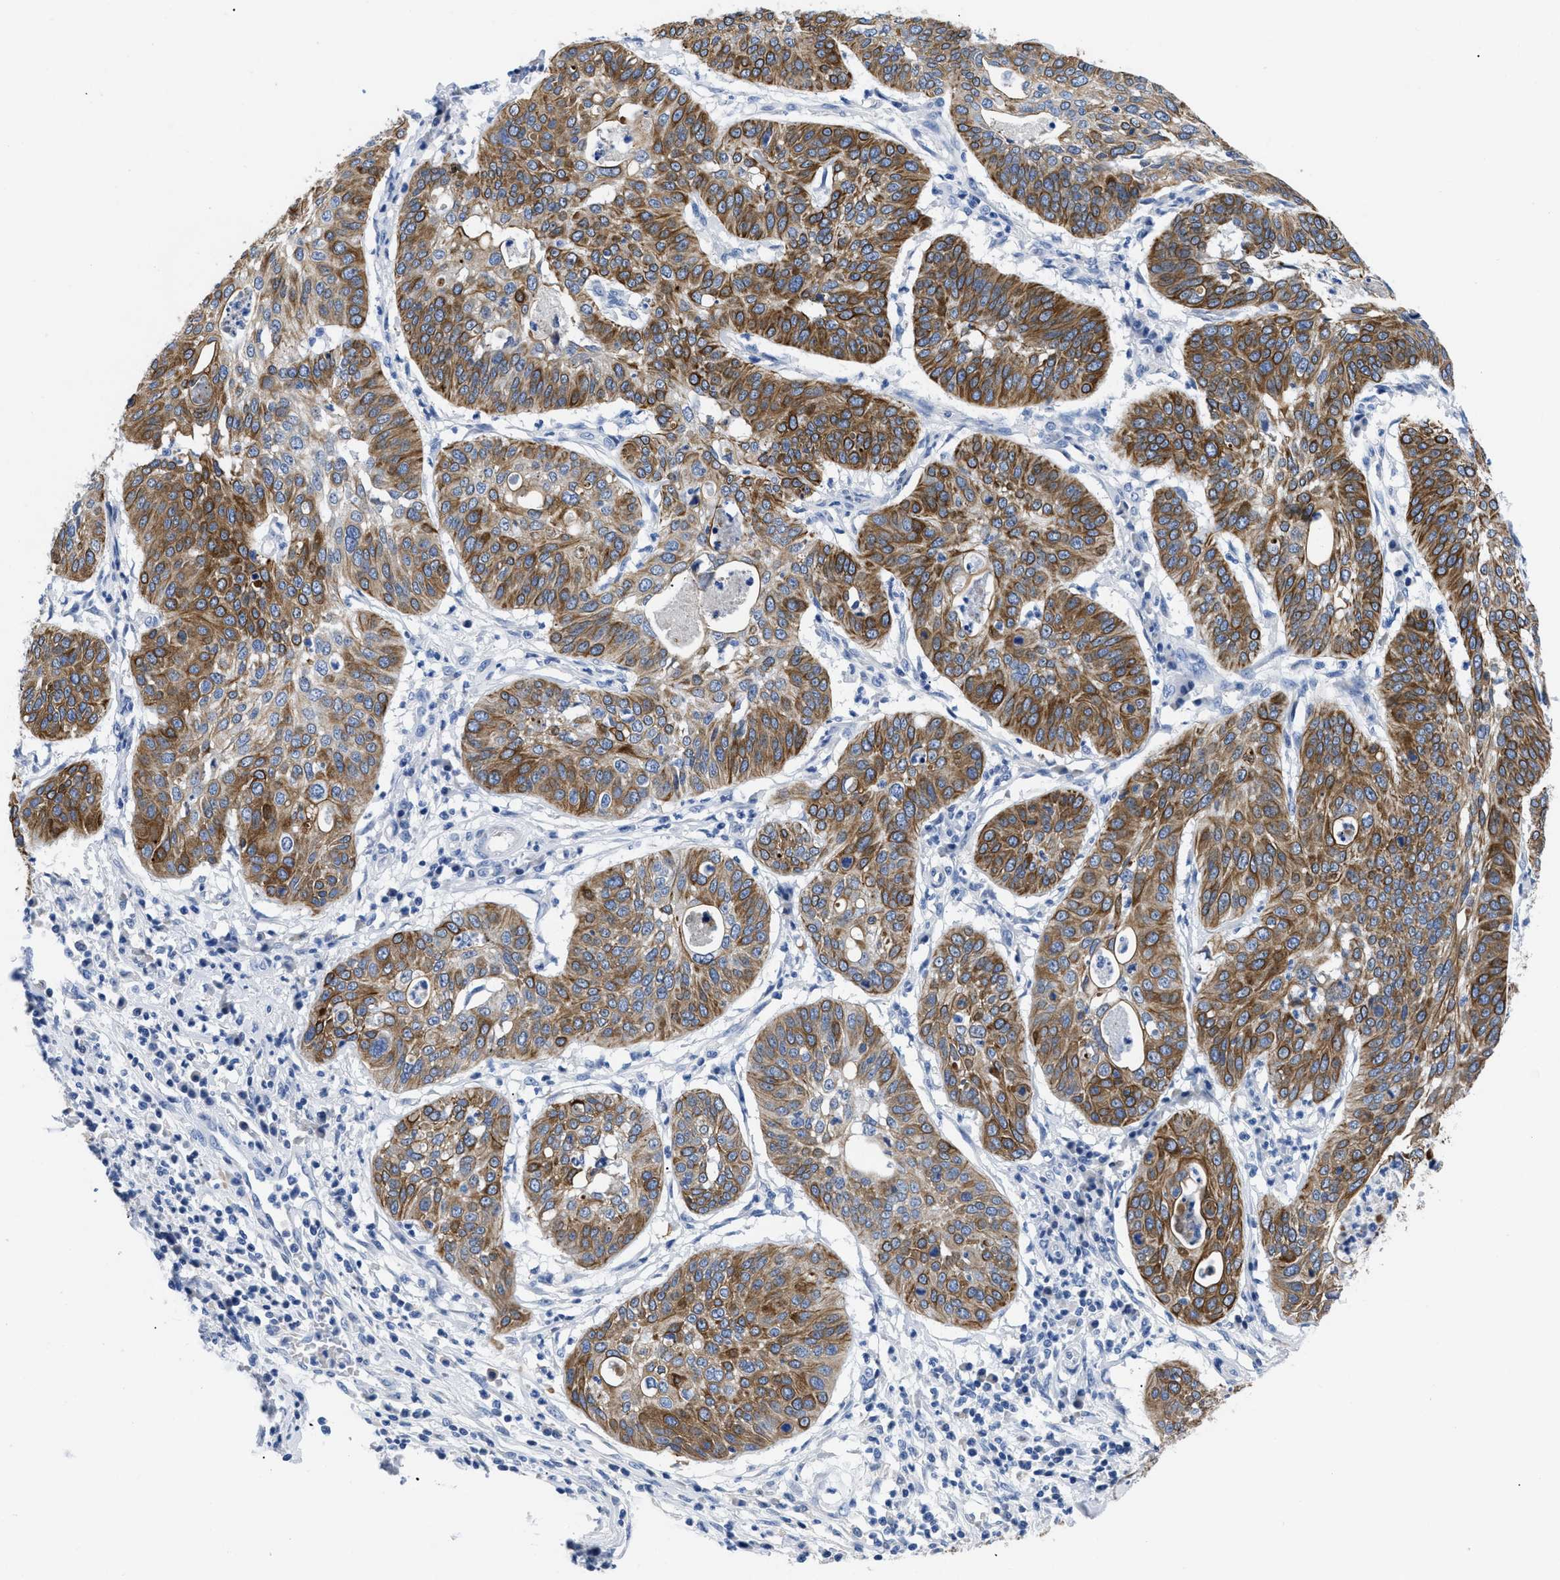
{"staining": {"intensity": "moderate", "quantity": ">75%", "location": "cytoplasmic/membranous"}, "tissue": "cervical cancer", "cell_type": "Tumor cells", "image_type": "cancer", "snomed": [{"axis": "morphology", "description": "Normal tissue, NOS"}, {"axis": "morphology", "description": "Squamous cell carcinoma, NOS"}, {"axis": "topography", "description": "Cervix"}], "caption": "Squamous cell carcinoma (cervical) was stained to show a protein in brown. There is medium levels of moderate cytoplasmic/membranous staining in about >75% of tumor cells.", "gene": "TMEM68", "patient": {"sex": "female", "age": 39}}